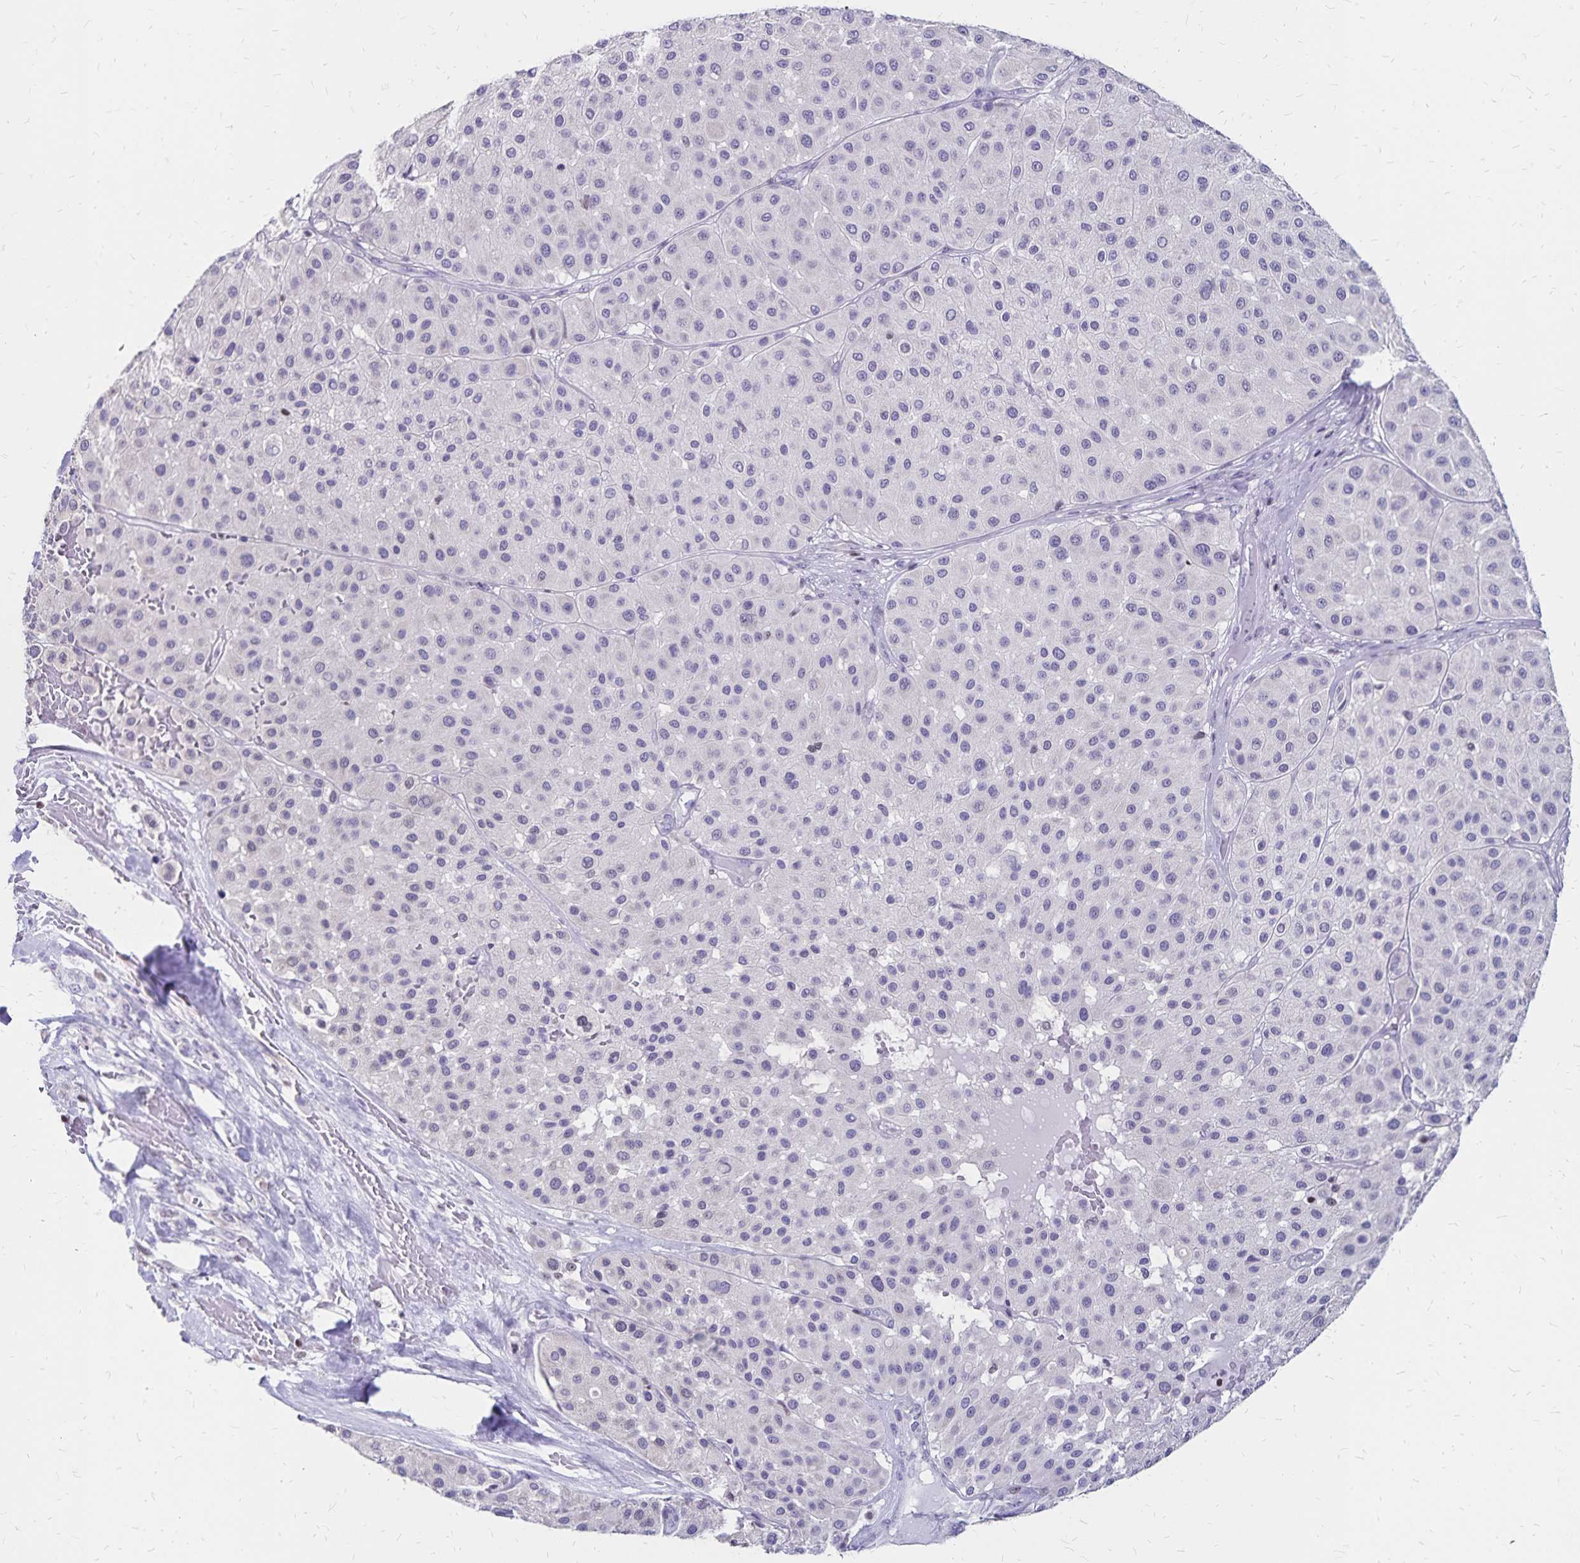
{"staining": {"intensity": "negative", "quantity": "none", "location": "none"}, "tissue": "melanoma", "cell_type": "Tumor cells", "image_type": "cancer", "snomed": [{"axis": "morphology", "description": "Malignant melanoma, Metastatic site"}, {"axis": "topography", "description": "Smooth muscle"}], "caption": "Tumor cells show no significant expression in melanoma. Nuclei are stained in blue.", "gene": "IKZF1", "patient": {"sex": "male", "age": 41}}